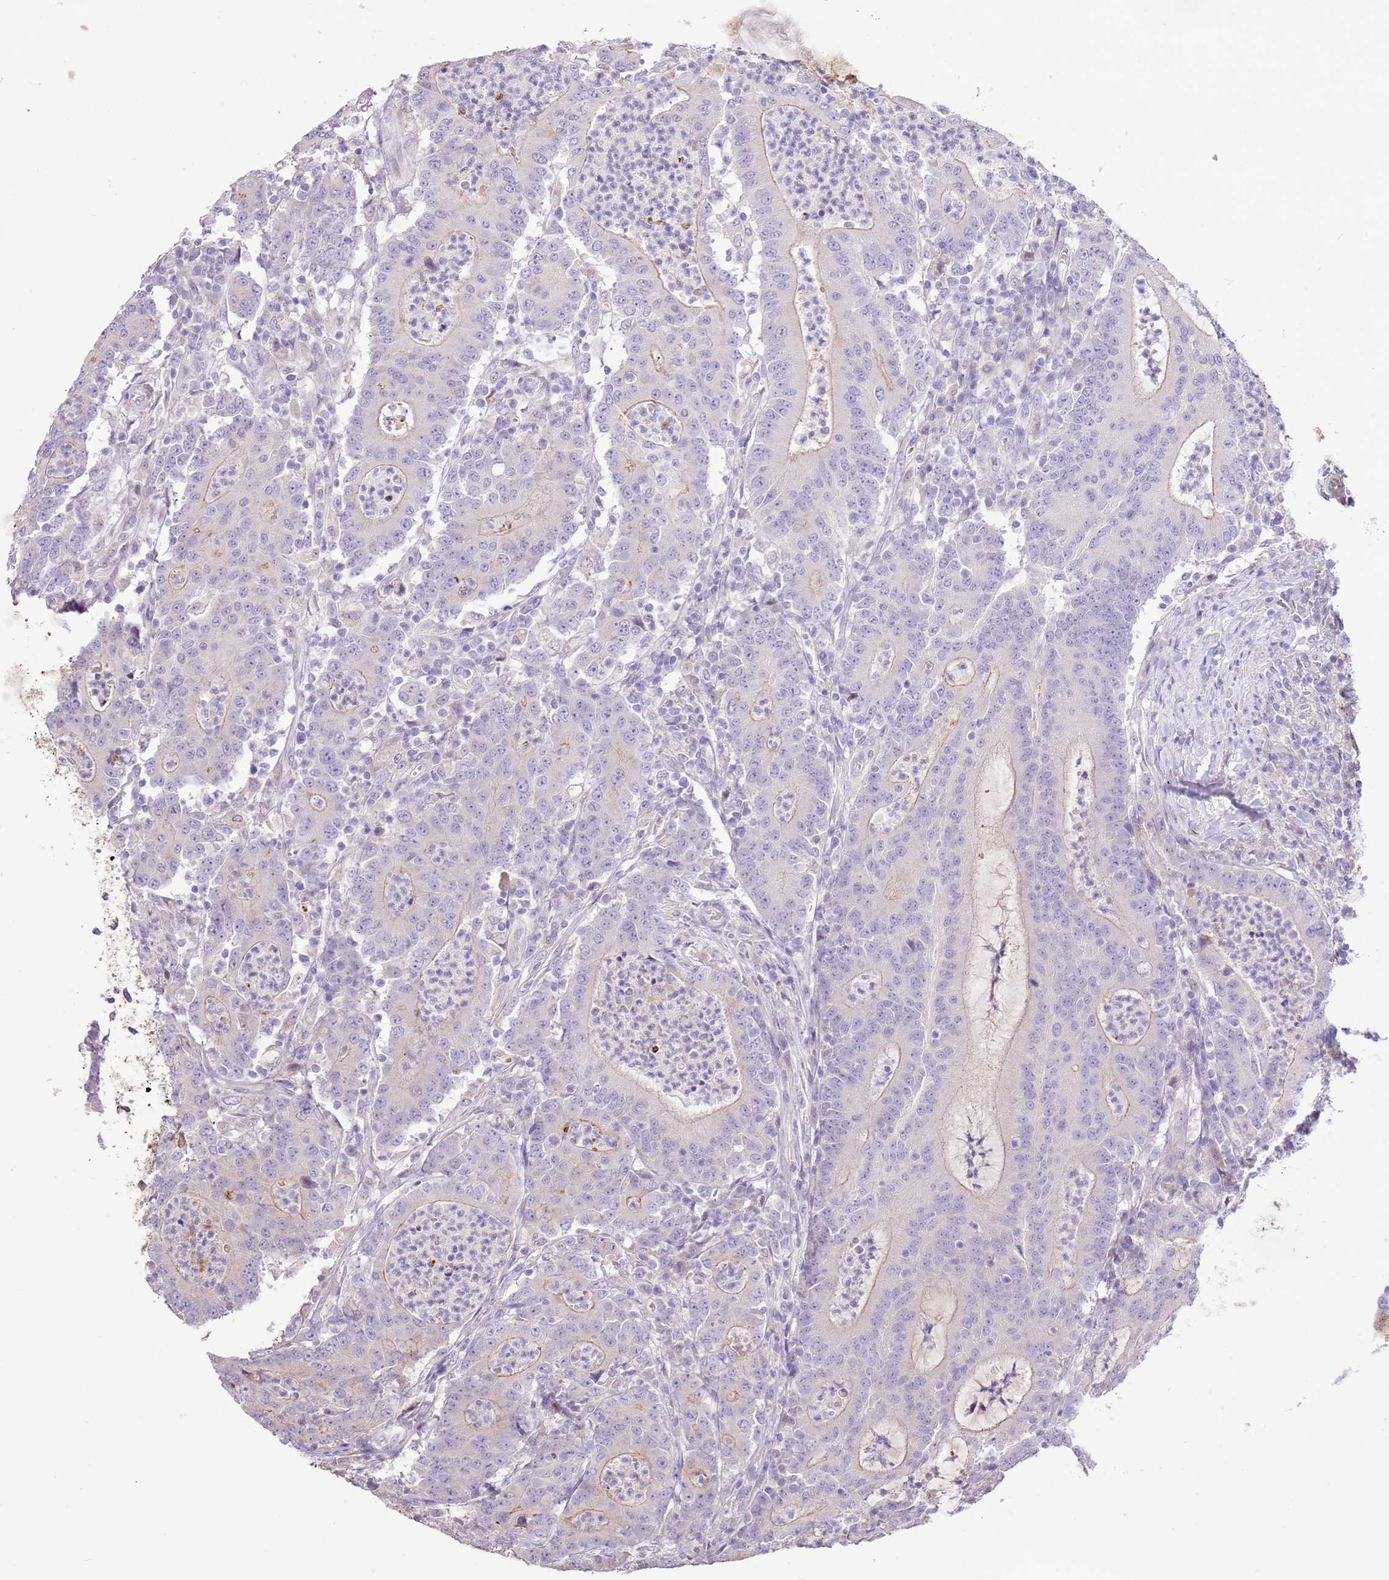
{"staining": {"intensity": "negative", "quantity": "none", "location": "none"}, "tissue": "colorectal cancer", "cell_type": "Tumor cells", "image_type": "cancer", "snomed": [{"axis": "morphology", "description": "Adenocarcinoma, NOS"}, {"axis": "topography", "description": "Colon"}], "caption": "Colorectal adenocarcinoma stained for a protein using immunohistochemistry demonstrates no expression tumor cells.", "gene": "LGI4", "patient": {"sex": "male", "age": 83}}